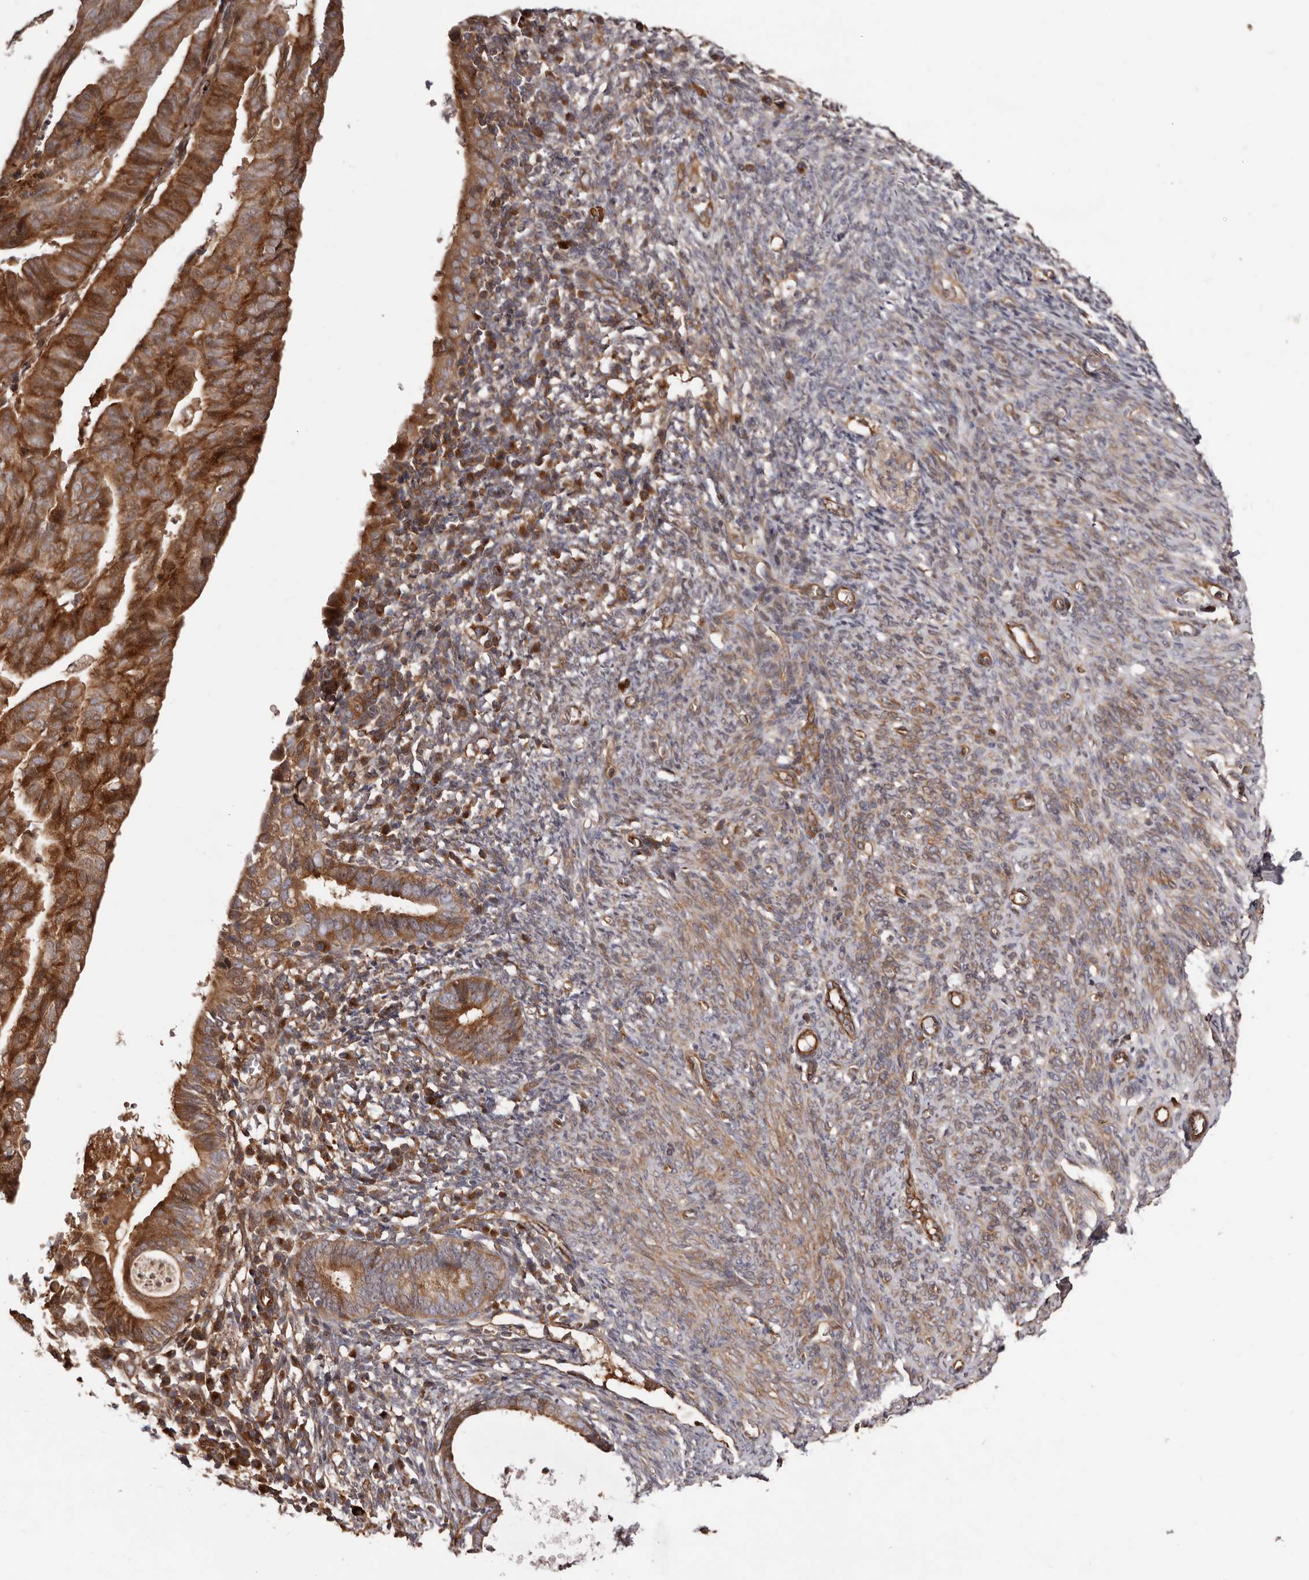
{"staining": {"intensity": "strong", "quantity": ">75%", "location": "cytoplasmic/membranous,nuclear"}, "tissue": "endometrial cancer", "cell_type": "Tumor cells", "image_type": "cancer", "snomed": [{"axis": "morphology", "description": "Adenocarcinoma, NOS"}, {"axis": "topography", "description": "Uterus"}], "caption": "High-magnification brightfield microscopy of endometrial cancer (adenocarcinoma) stained with DAB (3,3'-diaminobenzidine) (brown) and counterstained with hematoxylin (blue). tumor cells exhibit strong cytoplasmic/membranous and nuclear expression is identified in approximately>75% of cells. (brown staining indicates protein expression, while blue staining denotes nuclei).", "gene": "GTPBP1", "patient": {"sex": "female", "age": 77}}